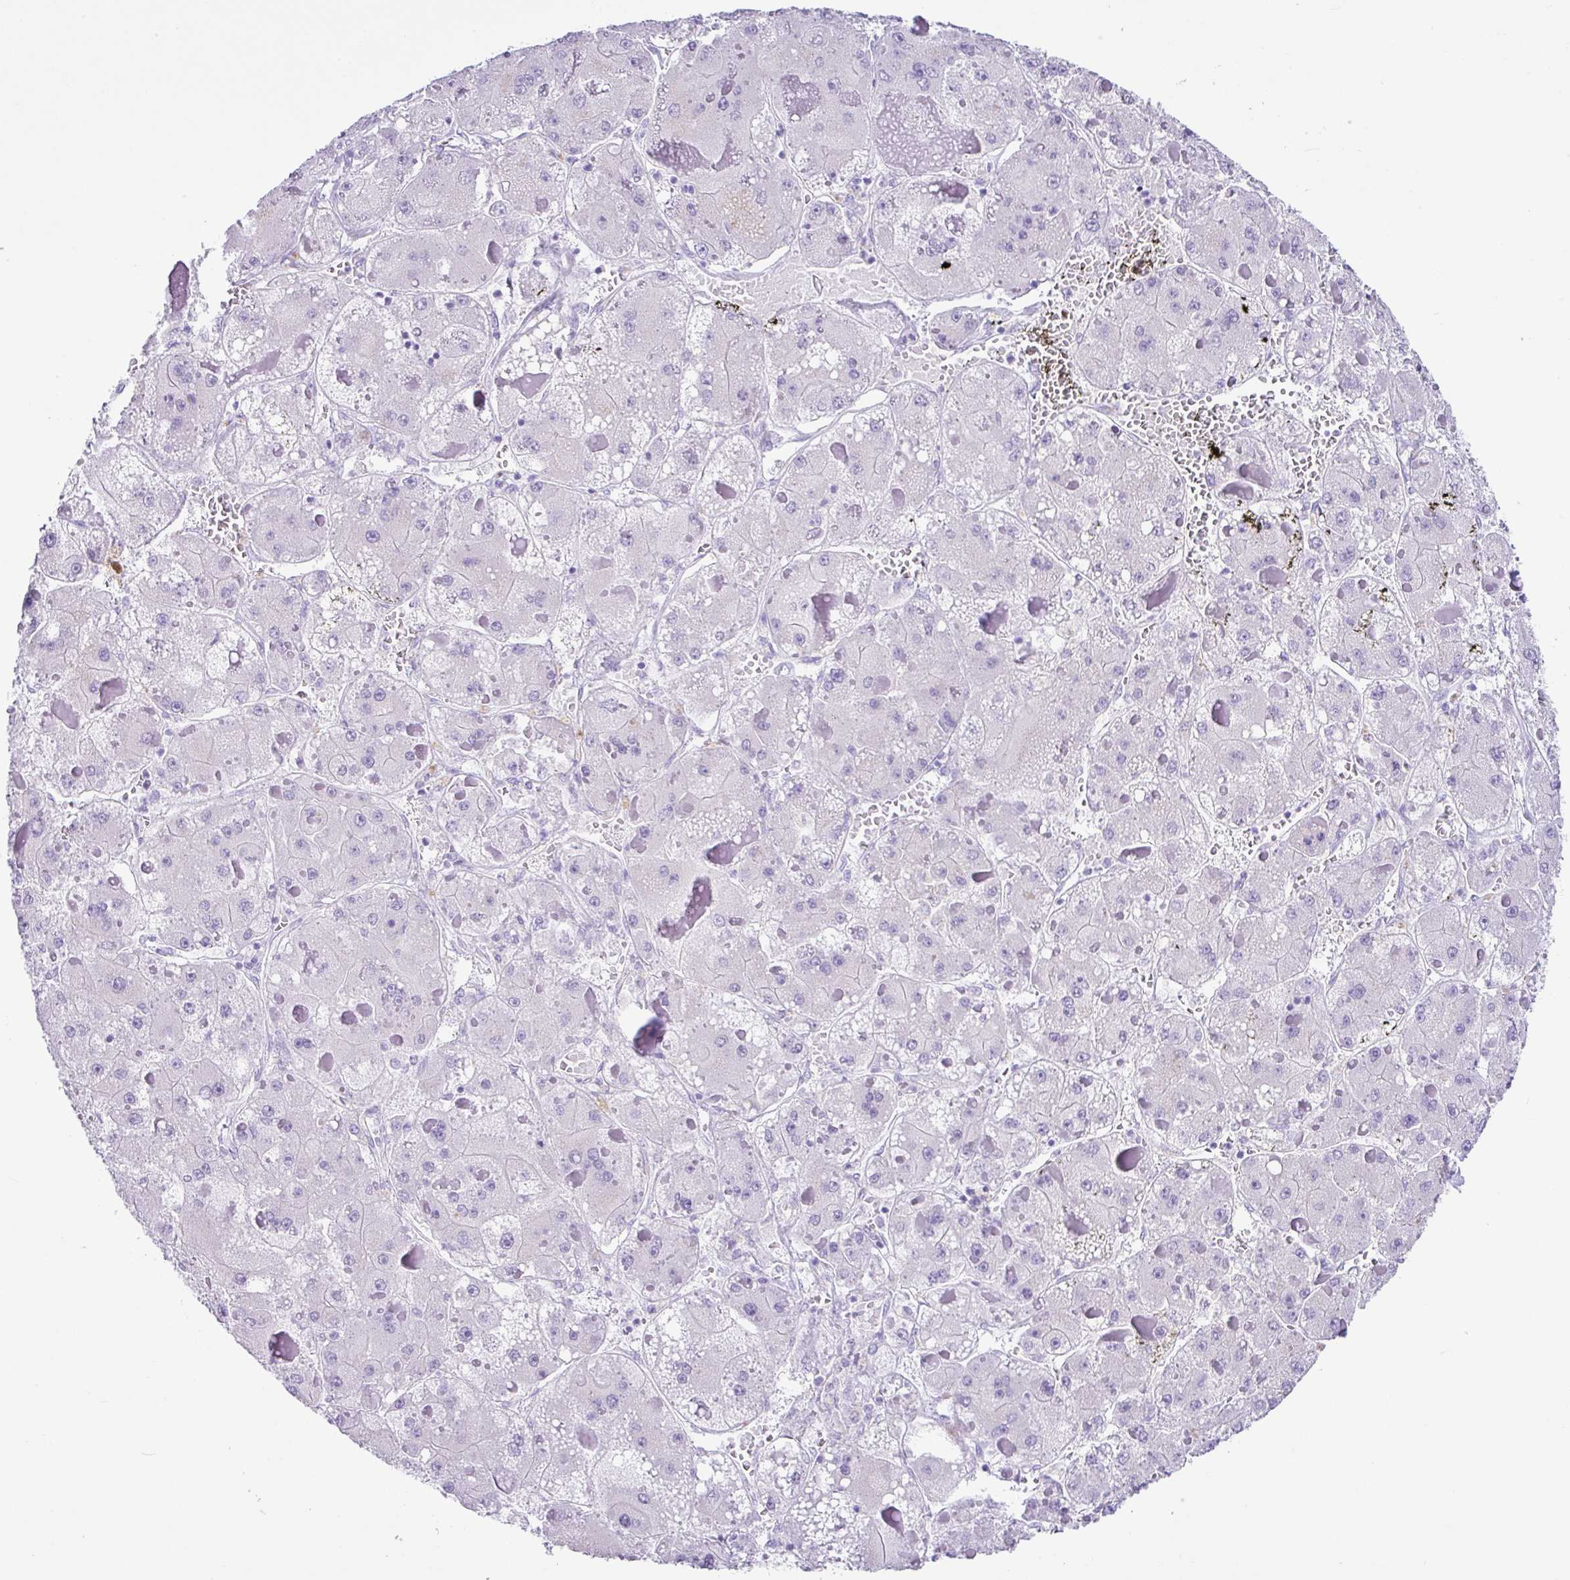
{"staining": {"intensity": "negative", "quantity": "none", "location": "none"}, "tissue": "liver cancer", "cell_type": "Tumor cells", "image_type": "cancer", "snomed": [{"axis": "morphology", "description": "Carcinoma, Hepatocellular, NOS"}, {"axis": "topography", "description": "Liver"}], "caption": "Immunohistochemical staining of human liver cancer shows no significant positivity in tumor cells.", "gene": "ZG16", "patient": {"sex": "female", "age": 73}}